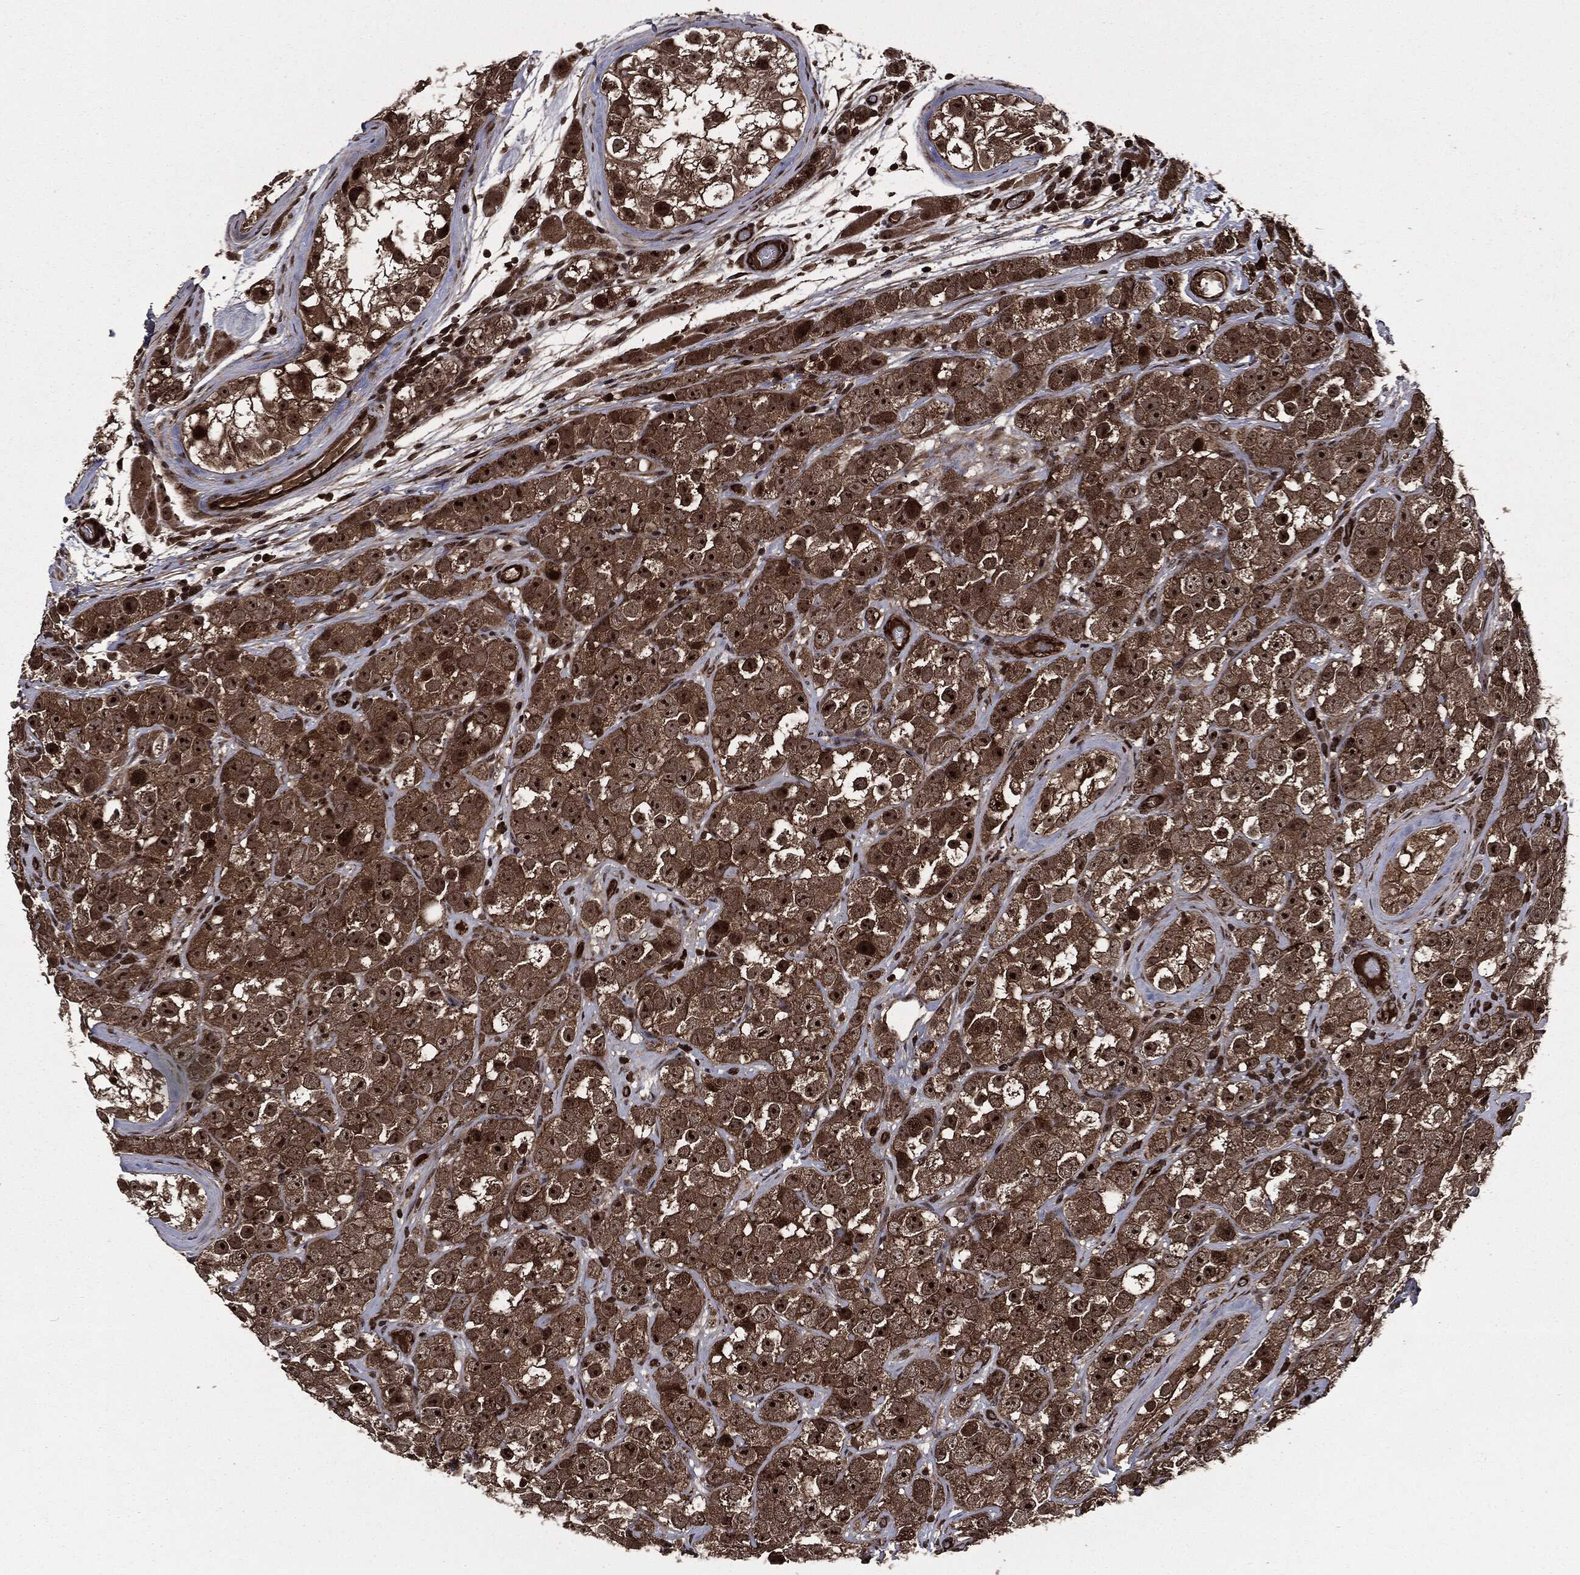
{"staining": {"intensity": "strong", "quantity": ">75%", "location": "cytoplasmic/membranous,nuclear"}, "tissue": "testis cancer", "cell_type": "Tumor cells", "image_type": "cancer", "snomed": [{"axis": "morphology", "description": "Seminoma, NOS"}, {"axis": "topography", "description": "Testis"}], "caption": "This photomicrograph shows immunohistochemistry (IHC) staining of testis cancer, with high strong cytoplasmic/membranous and nuclear expression in about >75% of tumor cells.", "gene": "CARD6", "patient": {"sex": "male", "age": 28}}